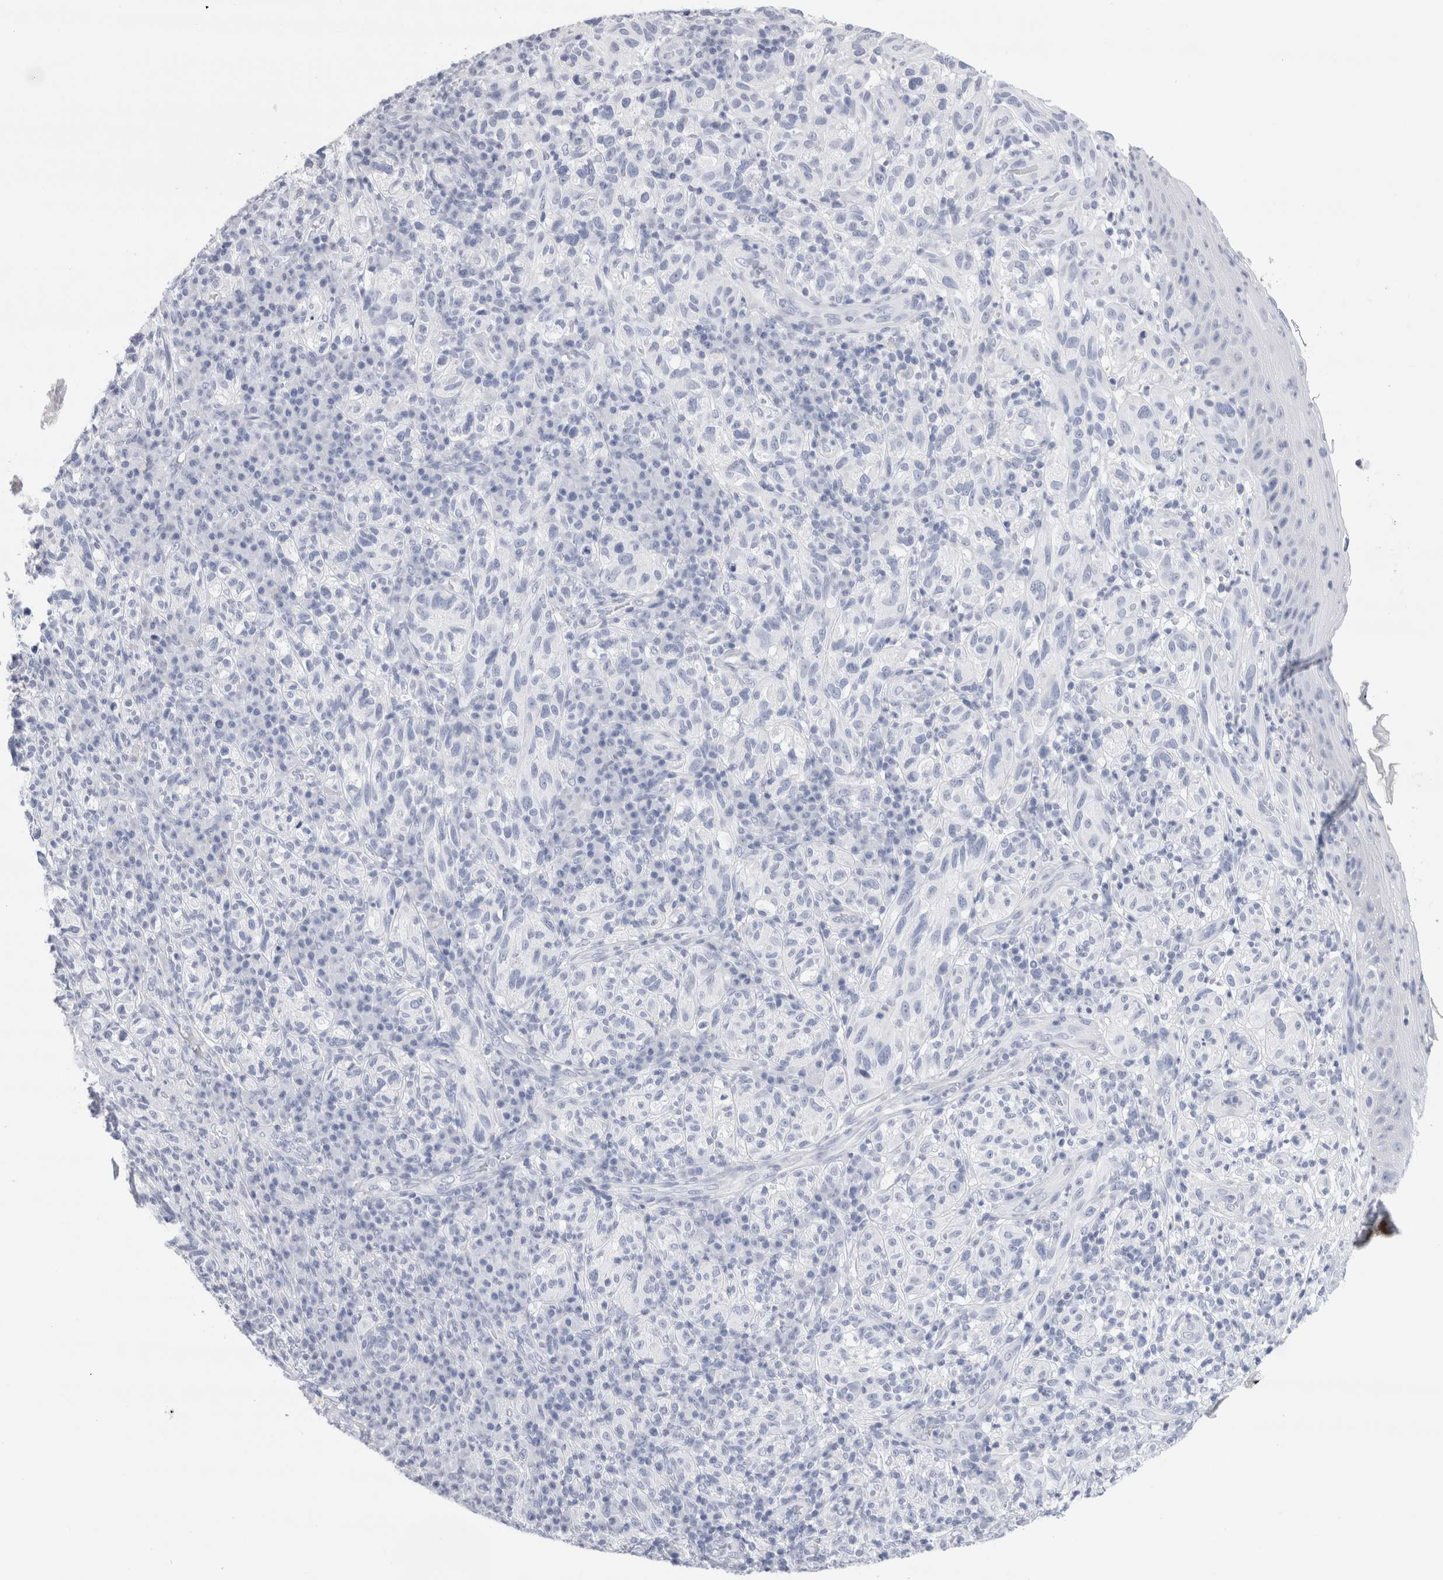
{"staining": {"intensity": "negative", "quantity": "none", "location": "none"}, "tissue": "melanoma", "cell_type": "Tumor cells", "image_type": "cancer", "snomed": [{"axis": "morphology", "description": "Malignant melanoma, NOS"}, {"axis": "topography", "description": "Skin"}], "caption": "High power microscopy image of an IHC image of malignant melanoma, revealing no significant staining in tumor cells.", "gene": "ECHDC2", "patient": {"sex": "female", "age": 73}}